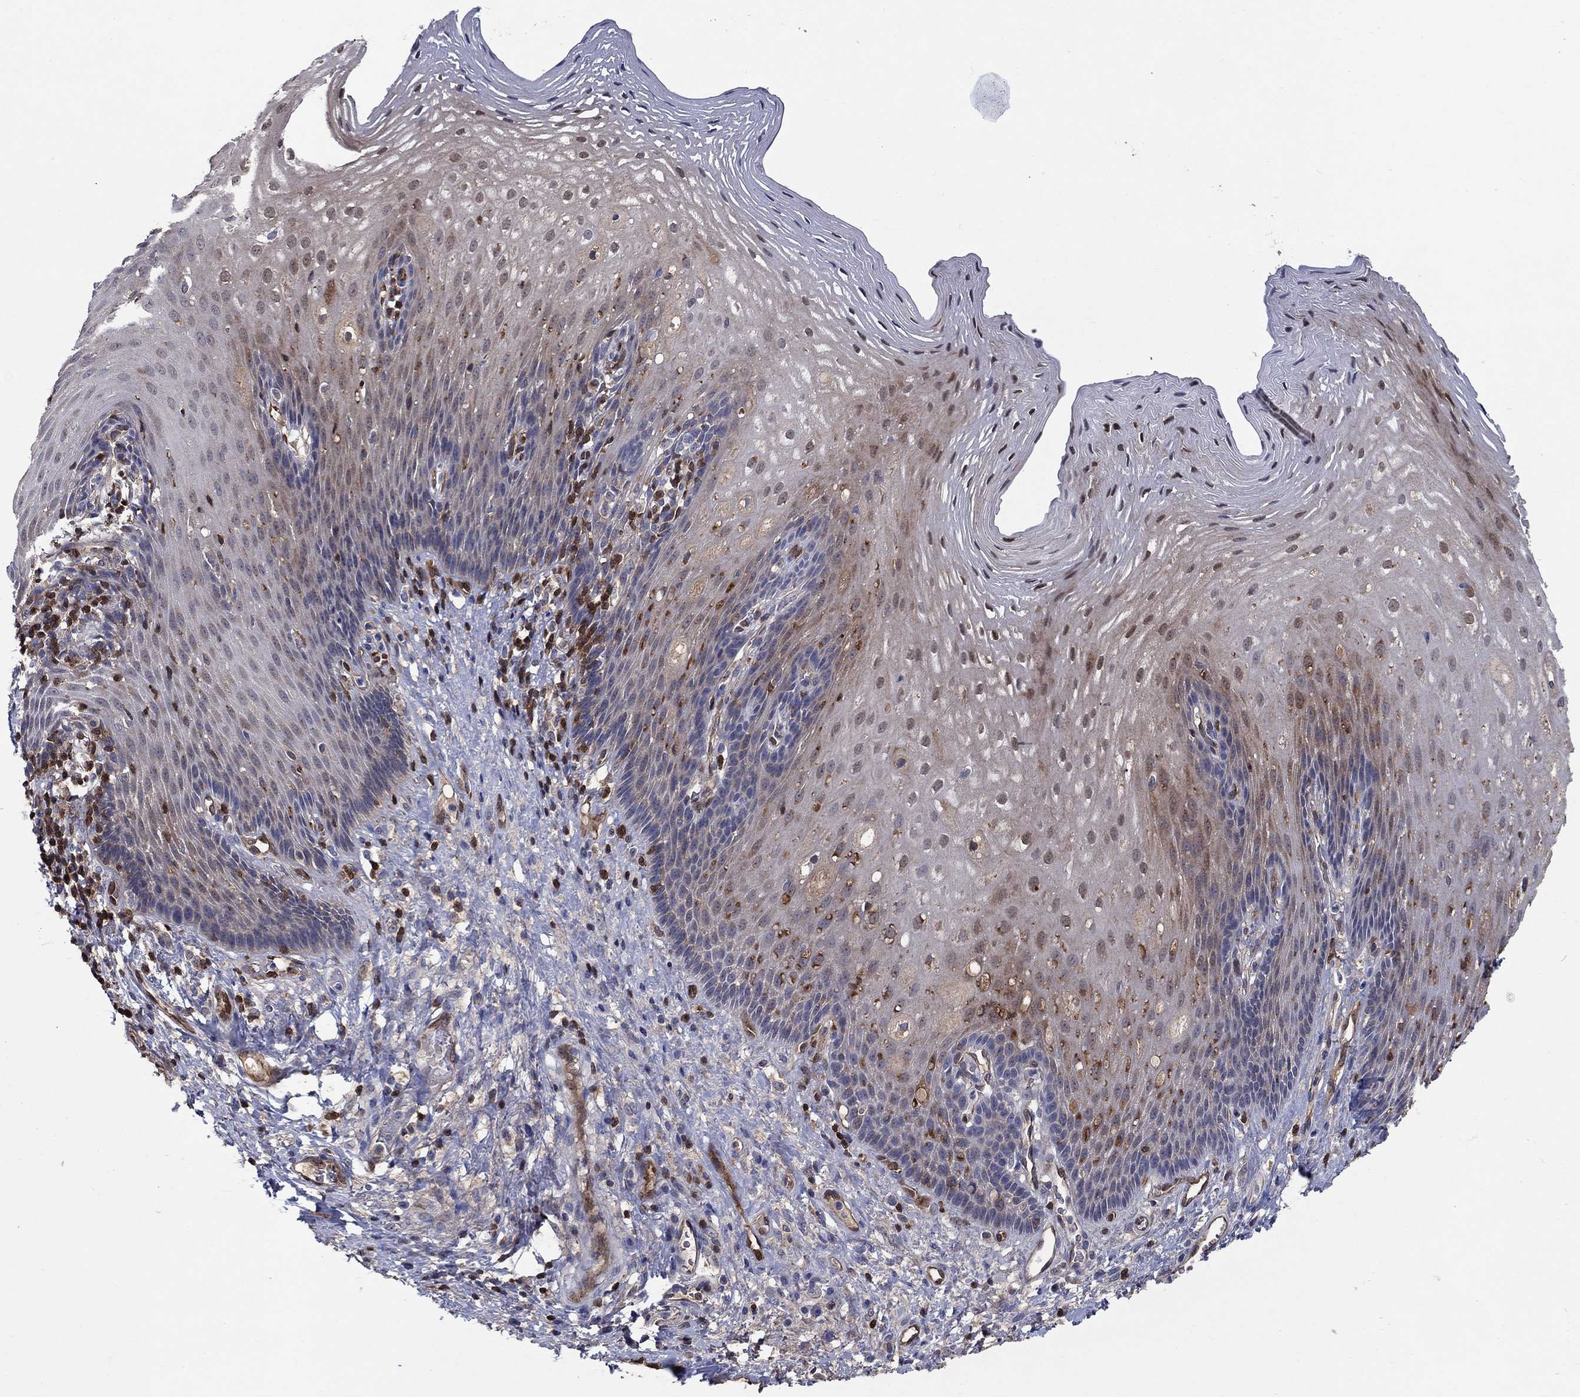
{"staining": {"intensity": "moderate", "quantity": "25%-75%", "location": "cytoplasmic/membranous"}, "tissue": "esophagus", "cell_type": "Squamous epithelial cells", "image_type": "normal", "snomed": [{"axis": "morphology", "description": "Normal tissue, NOS"}, {"axis": "topography", "description": "Esophagus"}], "caption": "Squamous epithelial cells display medium levels of moderate cytoplasmic/membranous positivity in about 25%-75% of cells in unremarkable esophagus.", "gene": "AGFG2", "patient": {"sex": "male", "age": 76}}